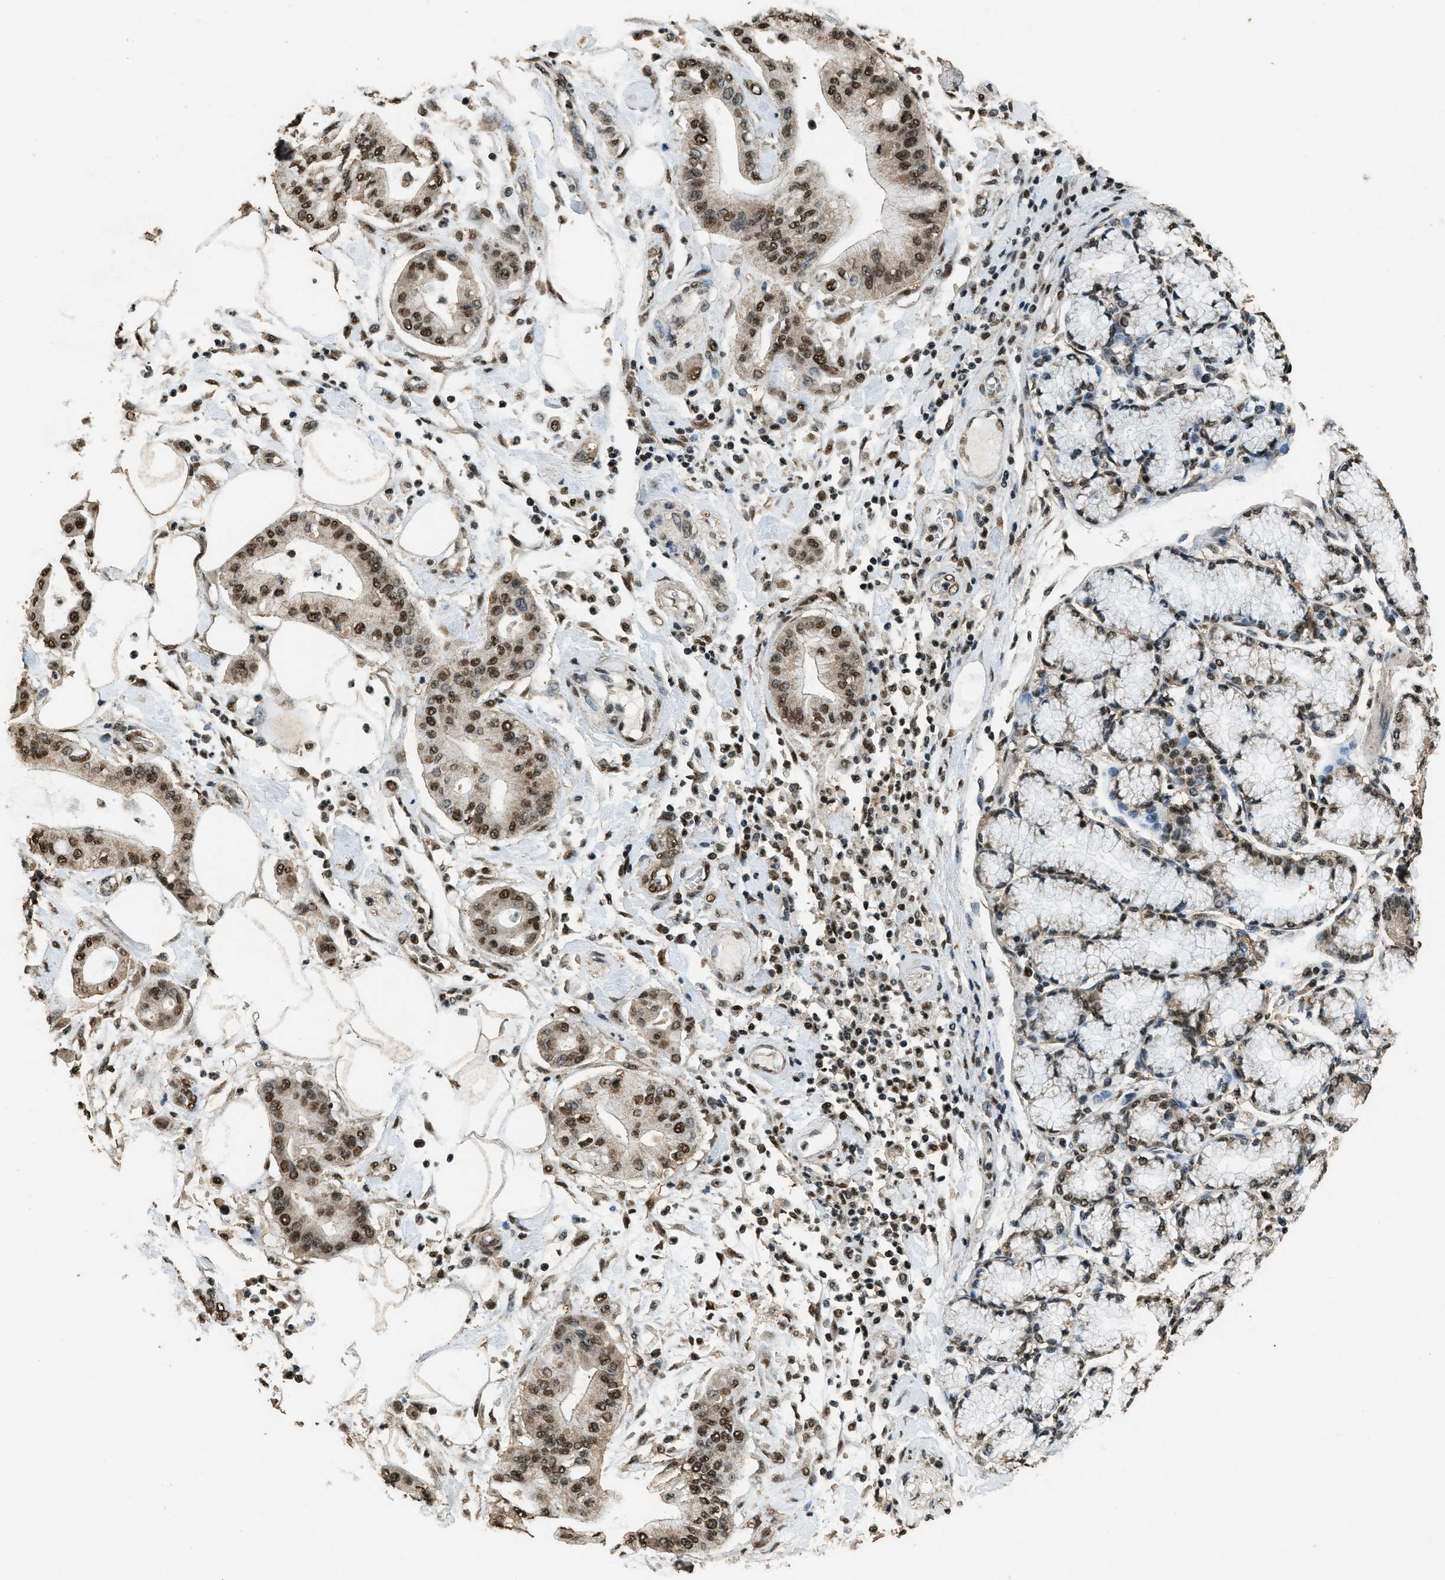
{"staining": {"intensity": "strong", "quantity": ">75%", "location": "nuclear"}, "tissue": "pancreatic cancer", "cell_type": "Tumor cells", "image_type": "cancer", "snomed": [{"axis": "morphology", "description": "Adenocarcinoma, NOS"}, {"axis": "morphology", "description": "Adenocarcinoma, metastatic, NOS"}, {"axis": "topography", "description": "Lymph node"}, {"axis": "topography", "description": "Pancreas"}, {"axis": "topography", "description": "Duodenum"}], "caption": "A brown stain highlights strong nuclear positivity of a protein in pancreatic metastatic adenocarcinoma tumor cells.", "gene": "MYB", "patient": {"sex": "female", "age": 64}}